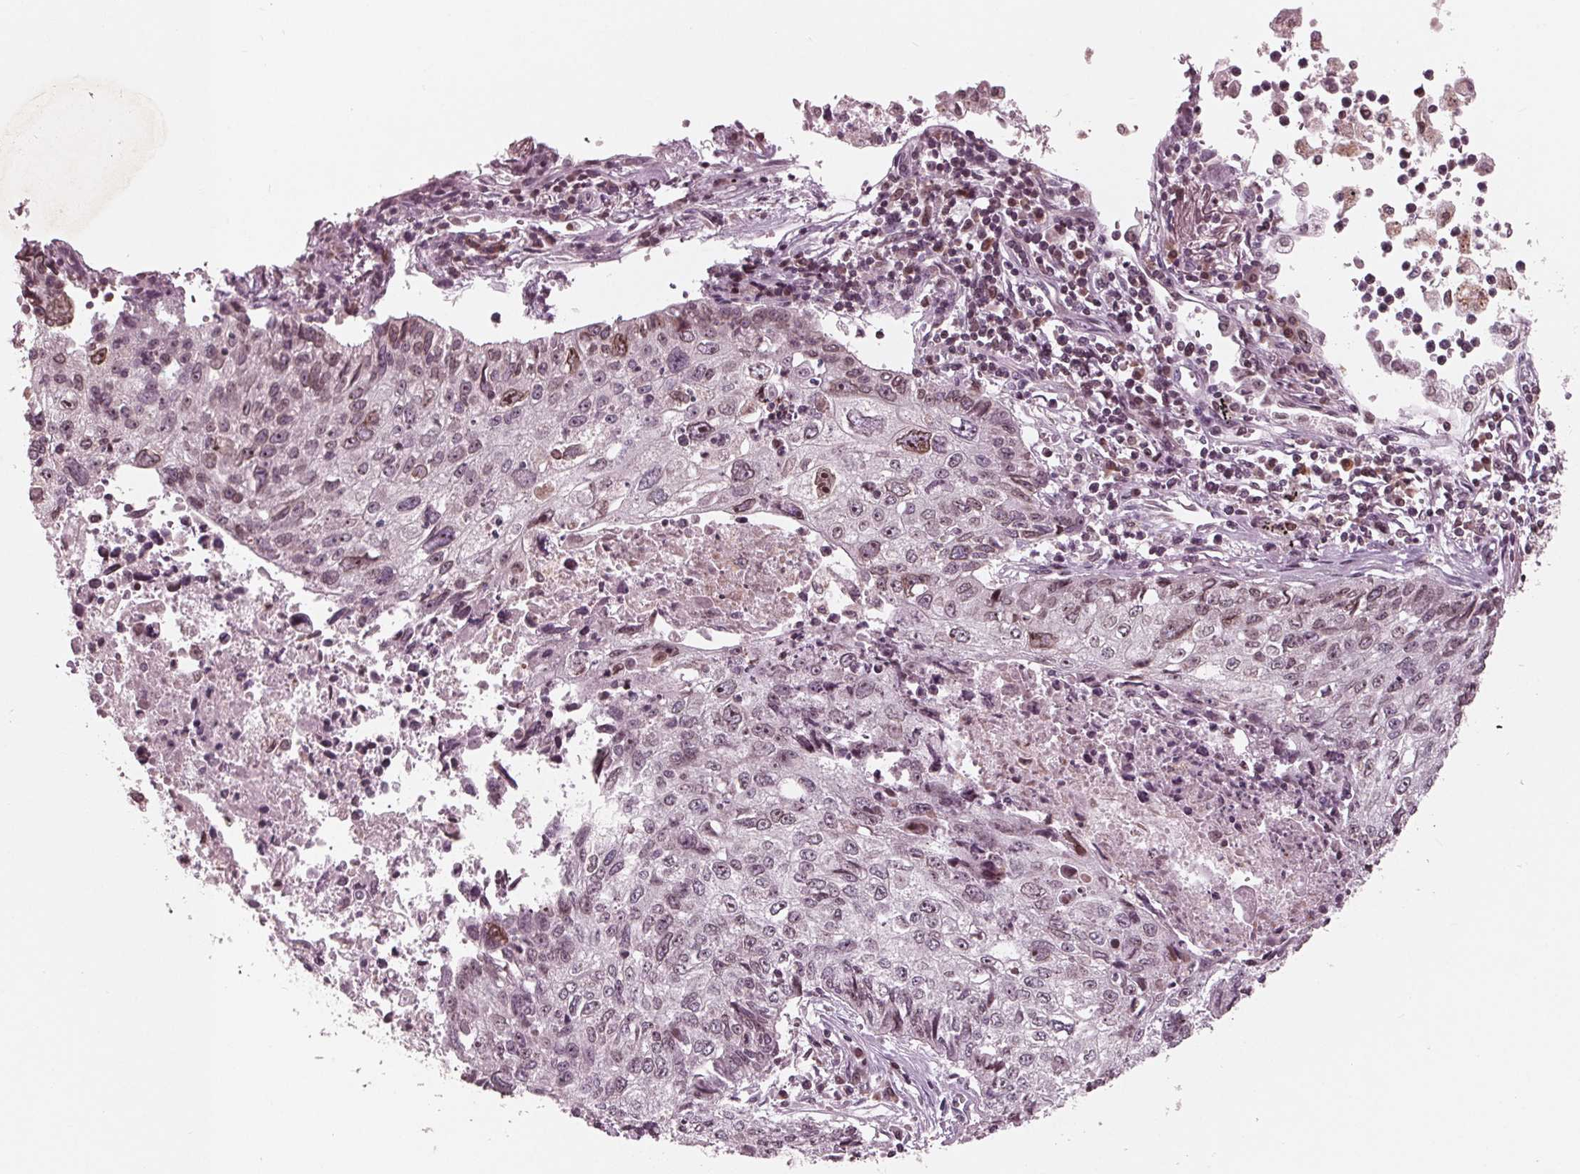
{"staining": {"intensity": "moderate", "quantity": "<25%", "location": "cytoplasmic/membranous,nuclear"}, "tissue": "lung cancer", "cell_type": "Tumor cells", "image_type": "cancer", "snomed": [{"axis": "morphology", "description": "Normal morphology"}, {"axis": "morphology", "description": "Aneuploidy"}, {"axis": "morphology", "description": "Squamous cell carcinoma, NOS"}, {"axis": "topography", "description": "Lymph node"}, {"axis": "topography", "description": "Lung"}], "caption": "The photomicrograph reveals immunohistochemical staining of lung cancer (squamous cell carcinoma). There is moderate cytoplasmic/membranous and nuclear expression is present in approximately <25% of tumor cells.", "gene": "NUP210", "patient": {"sex": "female", "age": 76}}